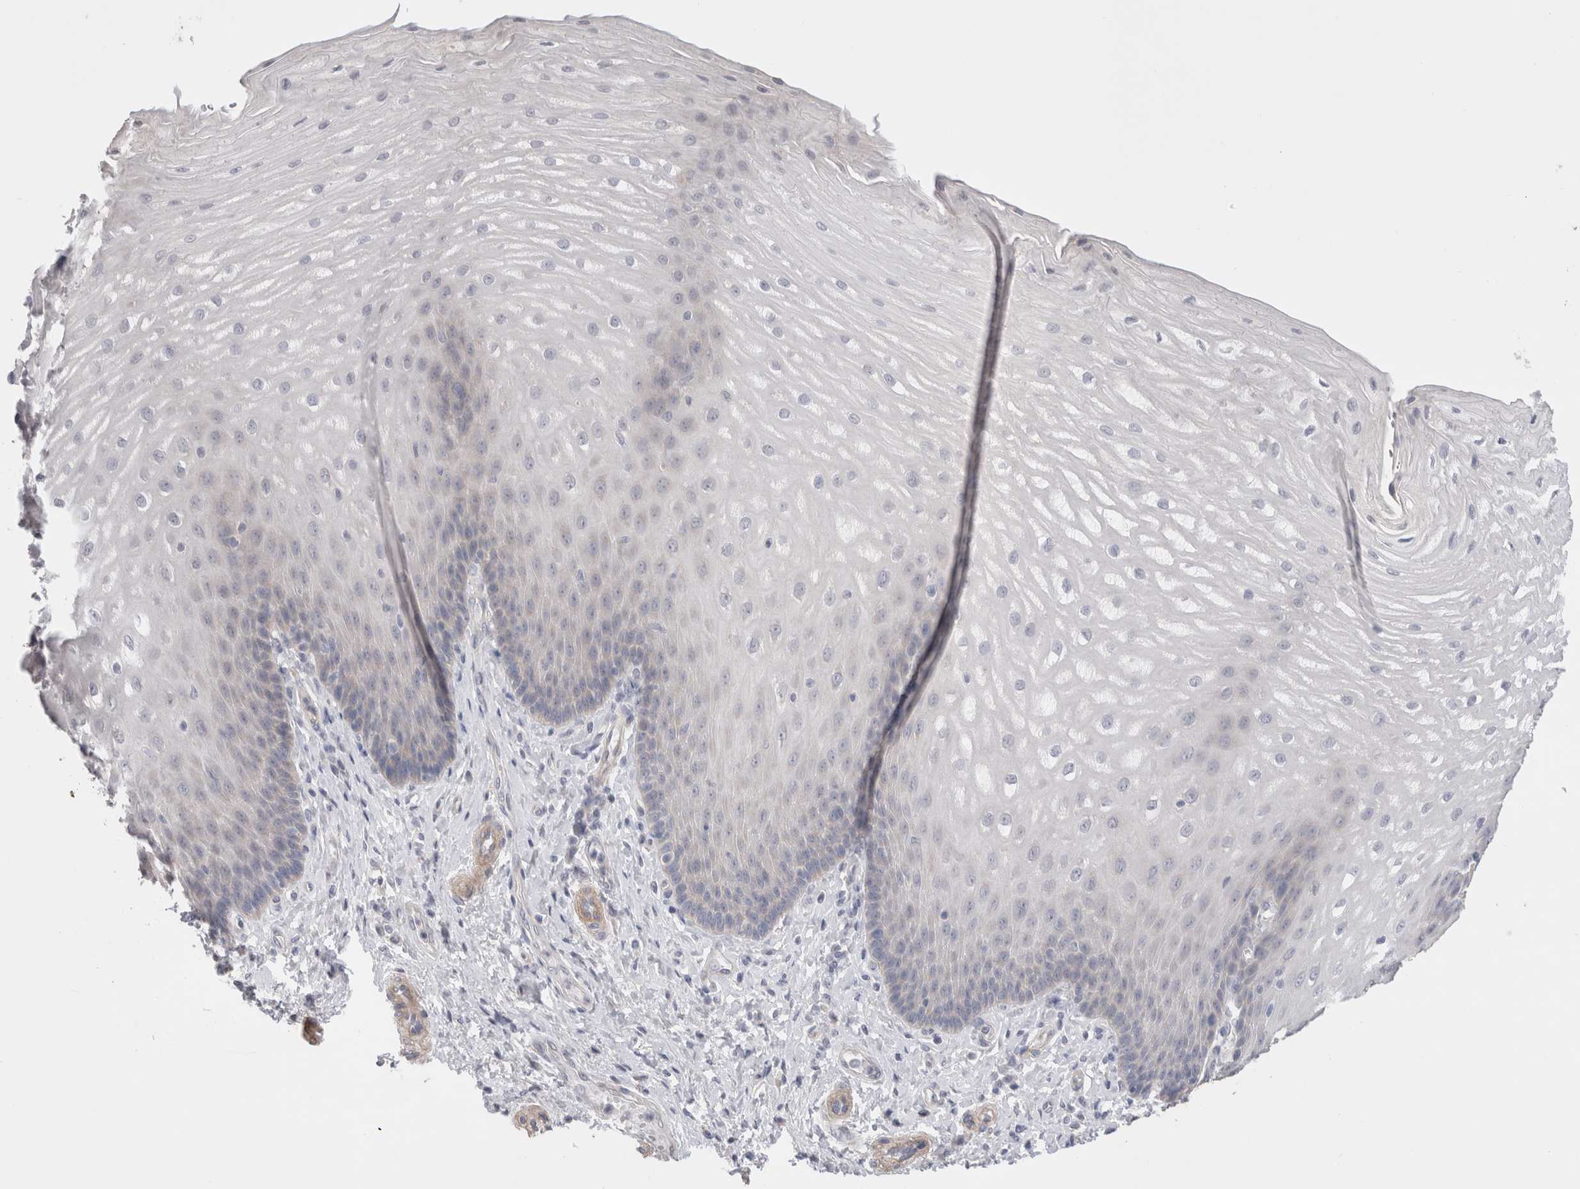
{"staining": {"intensity": "weak", "quantity": "<25%", "location": "cytoplasmic/membranous"}, "tissue": "esophagus", "cell_type": "Squamous epithelial cells", "image_type": "normal", "snomed": [{"axis": "morphology", "description": "Normal tissue, NOS"}, {"axis": "topography", "description": "Esophagus"}], "caption": "DAB (3,3'-diaminobenzidine) immunohistochemical staining of unremarkable esophagus exhibits no significant positivity in squamous epithelial cells.", "gene": "DMD", "patient": {"sex": "male", "age": 54}}